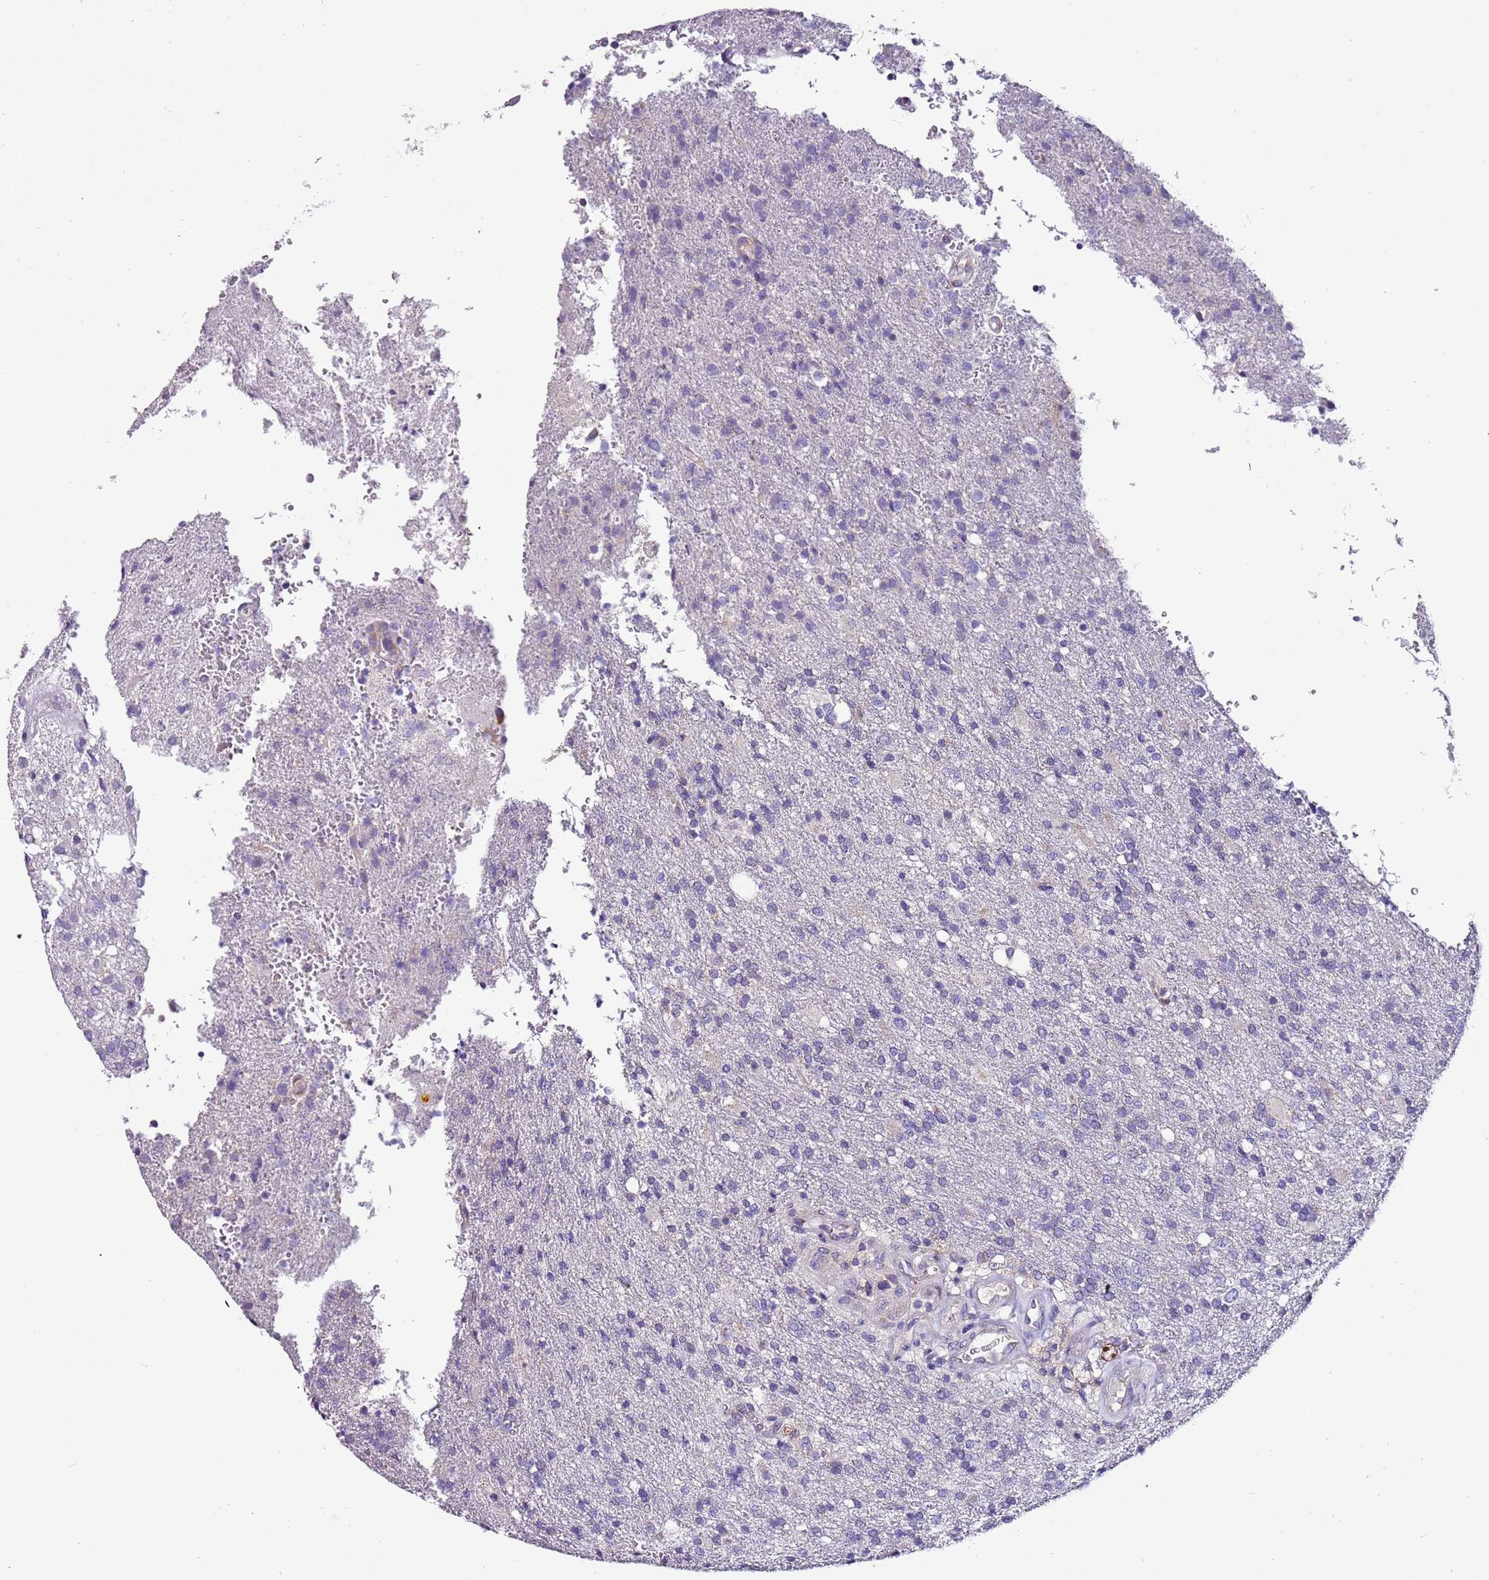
{"staining": {"intensity": "negative", "quantity": "none", "location": "none"}, "tissue": "glioma", "cell_type": "Tumor cells", "image_type": "cancer", "snomed": [{"axis": "morphology", "description": "Glioma, malignant, High grade"}, {"axis": "topography", "description": "Brain"}], "caption": "The immunohistochemistry (IHC) image has no significant expression in tumor cells of malignant high-grade glioma tissue.", "gene": "FAM20A", "patient": {"sex": "female", "age": 74}}